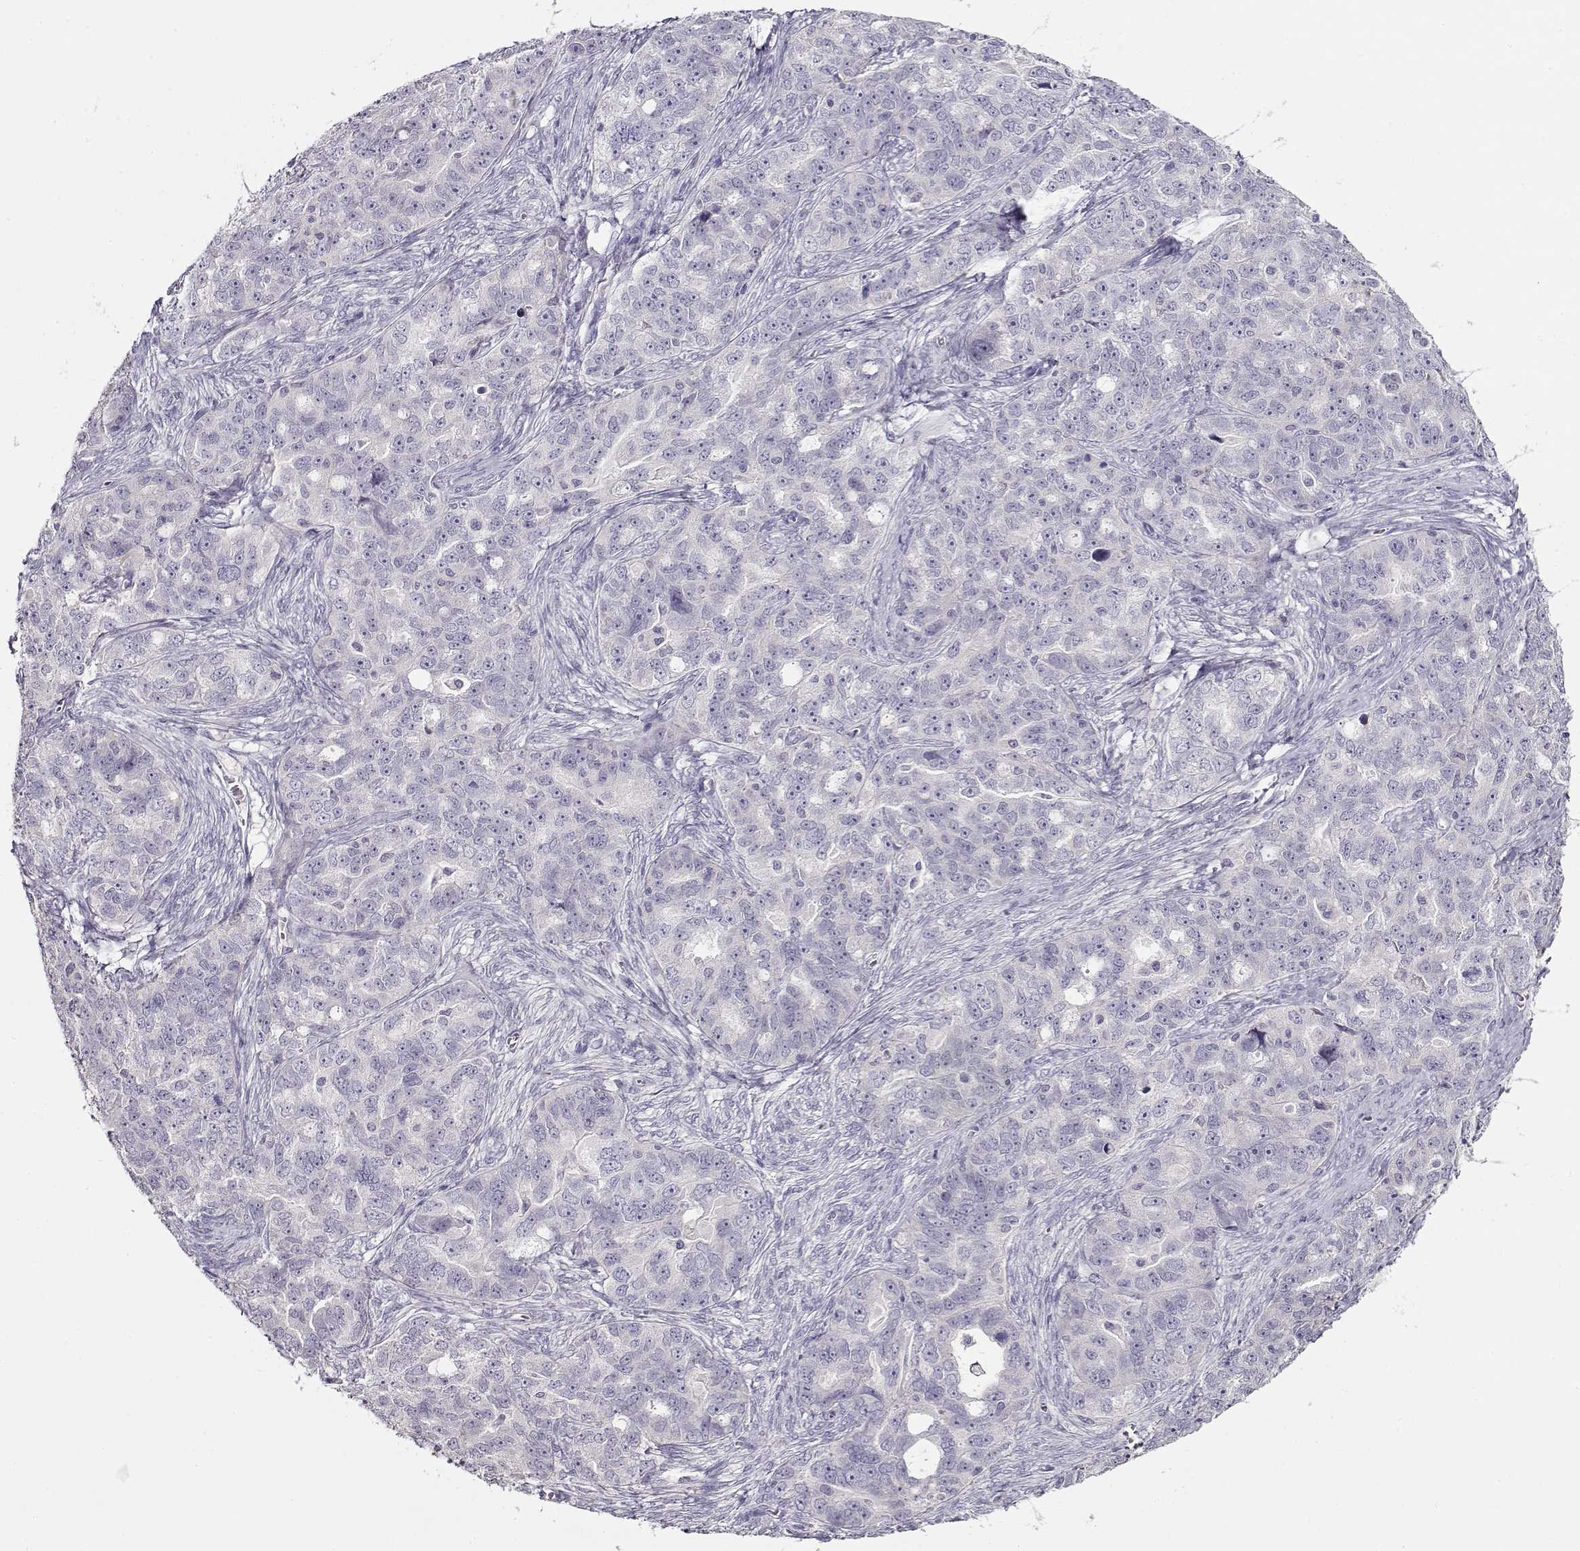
{"staining": {"intensity": "negative", "quantity": "none", "location": "none"}, "tissue": "ovarian cancer", "cell_type": "Tumor cells", "image_type": "cancer", "snomed": [{"axis": "morphology", "description": "Cystadenocarcinoma, serous, NOS"}, {"axis": "topography", "description": "Ovary"}], "caption": "High magnification brightfield microscopy of serous cystadenocarcinoma (ovarian) stained with DAB (3,3'-diaminobenzidine) (brown) and counterstained with hematoxylin (blue): tumor cells show no significant staining. (Stains: DAB (3,3'-diaminobenzidine) immunohistochemistry (IHC) with hematoxylin counter stain, Microscopy: brightfield microscopy at high magnification).", "gene": "NDRG4", "patient": {"sex": "female", "age": 51}}